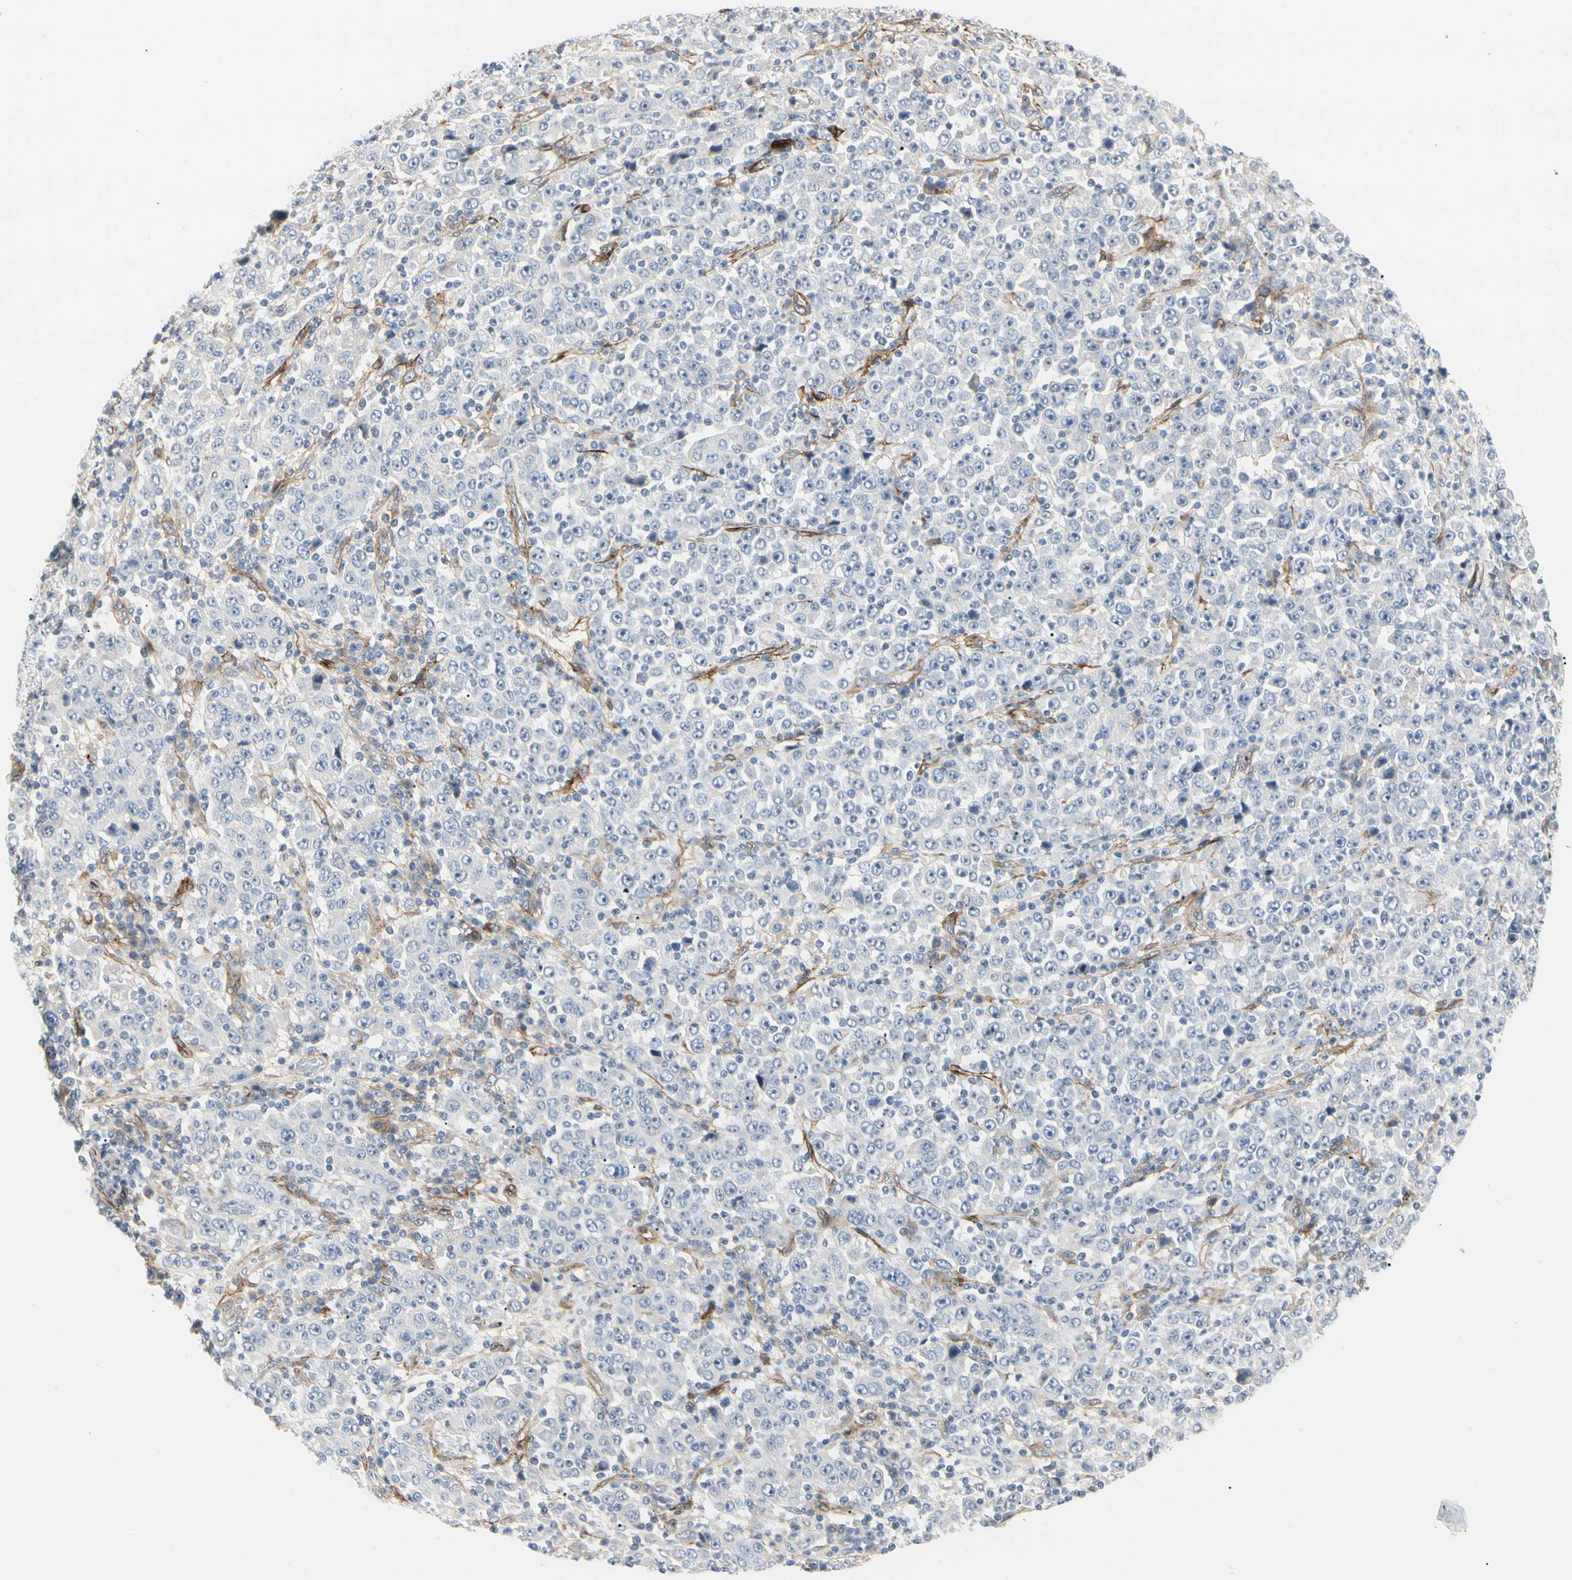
{"staining": {"intensity": "negative", "quantity": "none", "location": "none"}, "tissue": "stomach cancer", "cell_type": "Tumor cells", "image_type": "cancer", "snomed": [{"axis": "morphology", "description": "Normal tissue, NOS"}, {"axis": "morphology", "description": "Adenocarcinoma, NOS"}, {"axis": "topography", "description": "Stomach, upper"}, {"axis": "topography", "description": "Stomach"}], "caption": "A high-resolution image shows immunohistochemistry staining of stomach cancer, which reveals no significant positivity in tumor cells. (DAB IHC visualized using brightfield microscopy, high magnification).", "gene": "GGT5", "patient": {"sex": "male", "age": 59}}